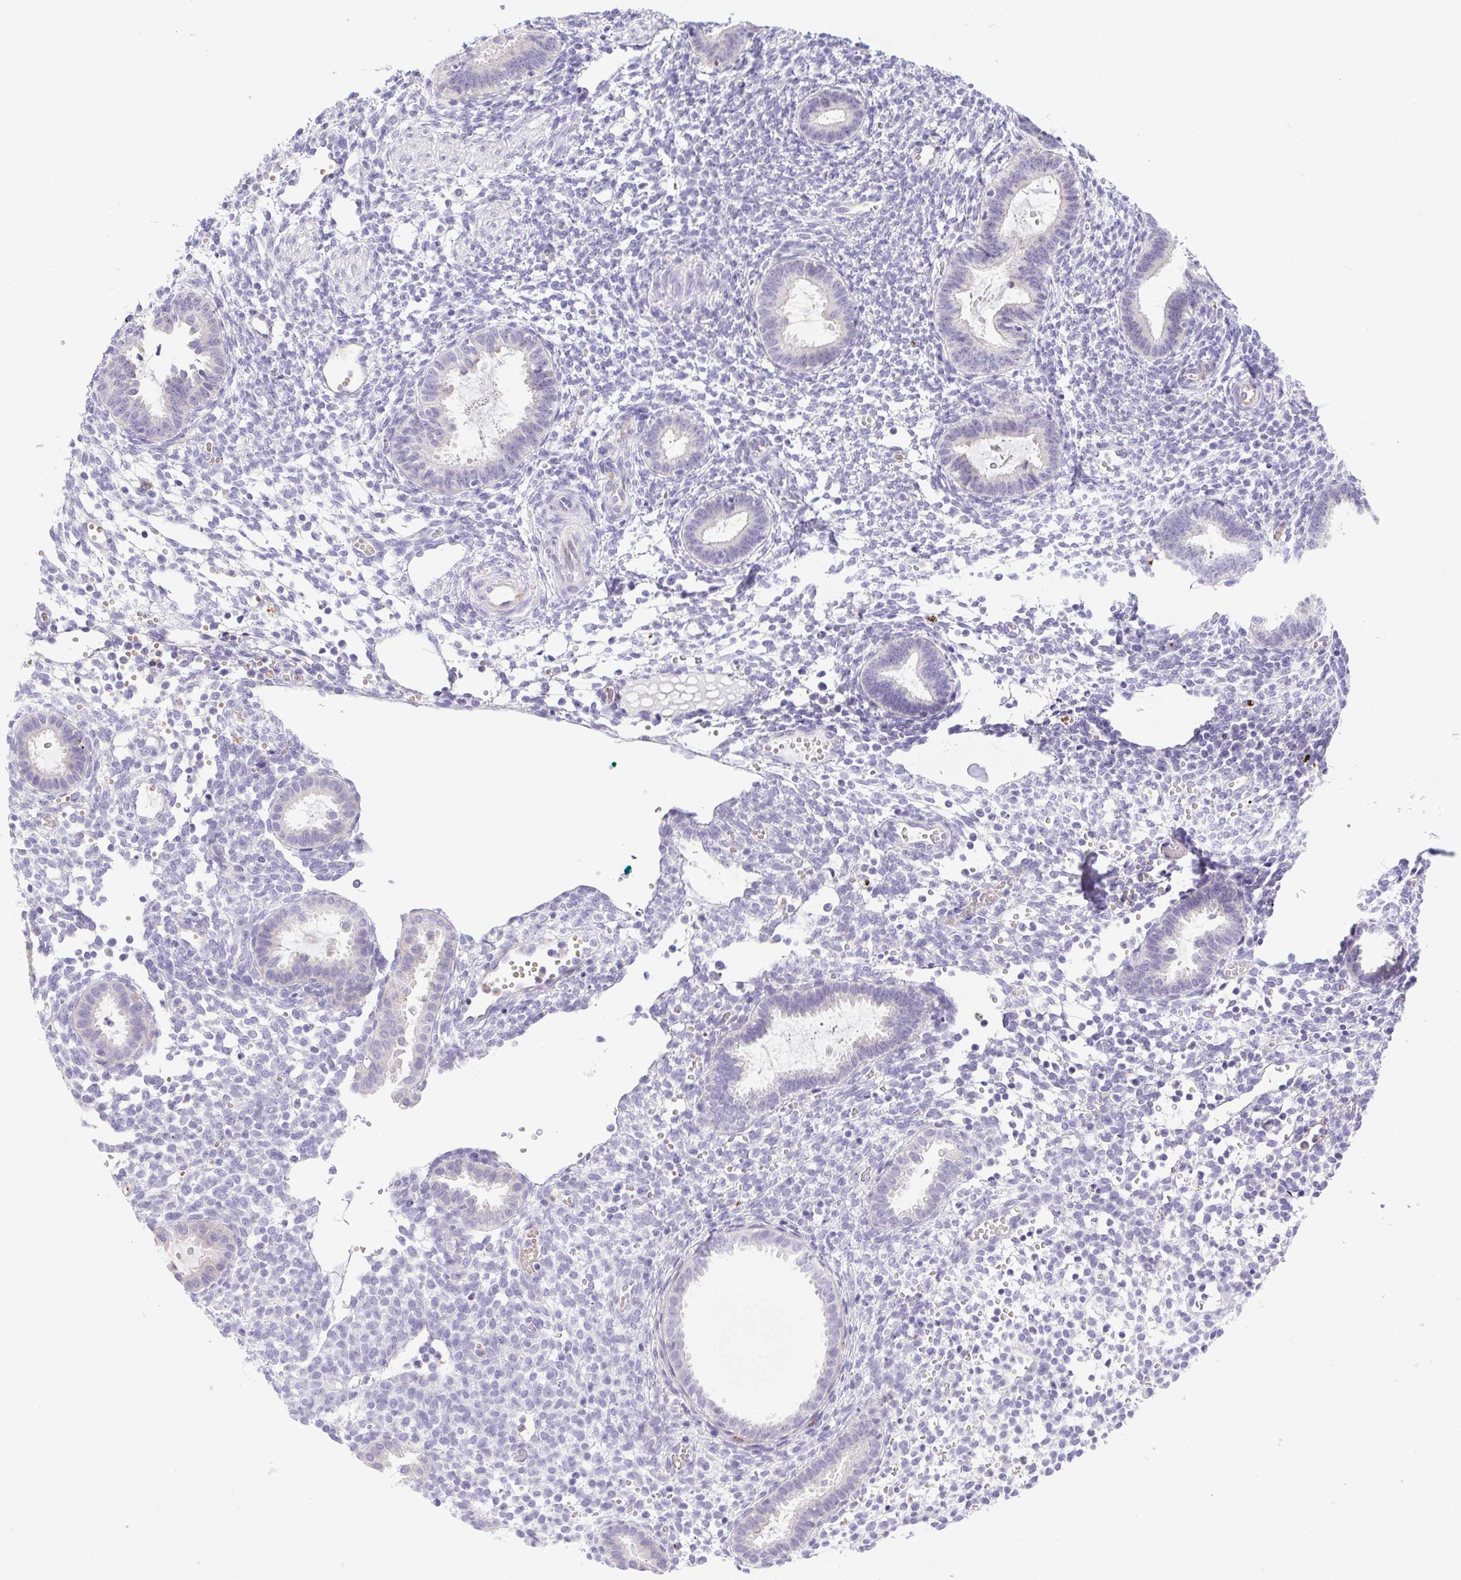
{"staining": {"intensity": "negative", "quantity": "none", "location": "none"}, "tissue": "endometrium", "cell_type": "Cells in endometrial stroma", "image_type": "normal", "snomed": [{"axis": "morphology", "description": "Normal tissue, NOS"}, {"axis": "topography", "description": "Endometrium"}], "caption": "Immunohistochemistry image of normal endometrium stained for a protein (brown), which exhibits no positivity in cells in endometrial stroma.", "gene": "FAM177B", "patient": {"sex": "female", "age": 36}}